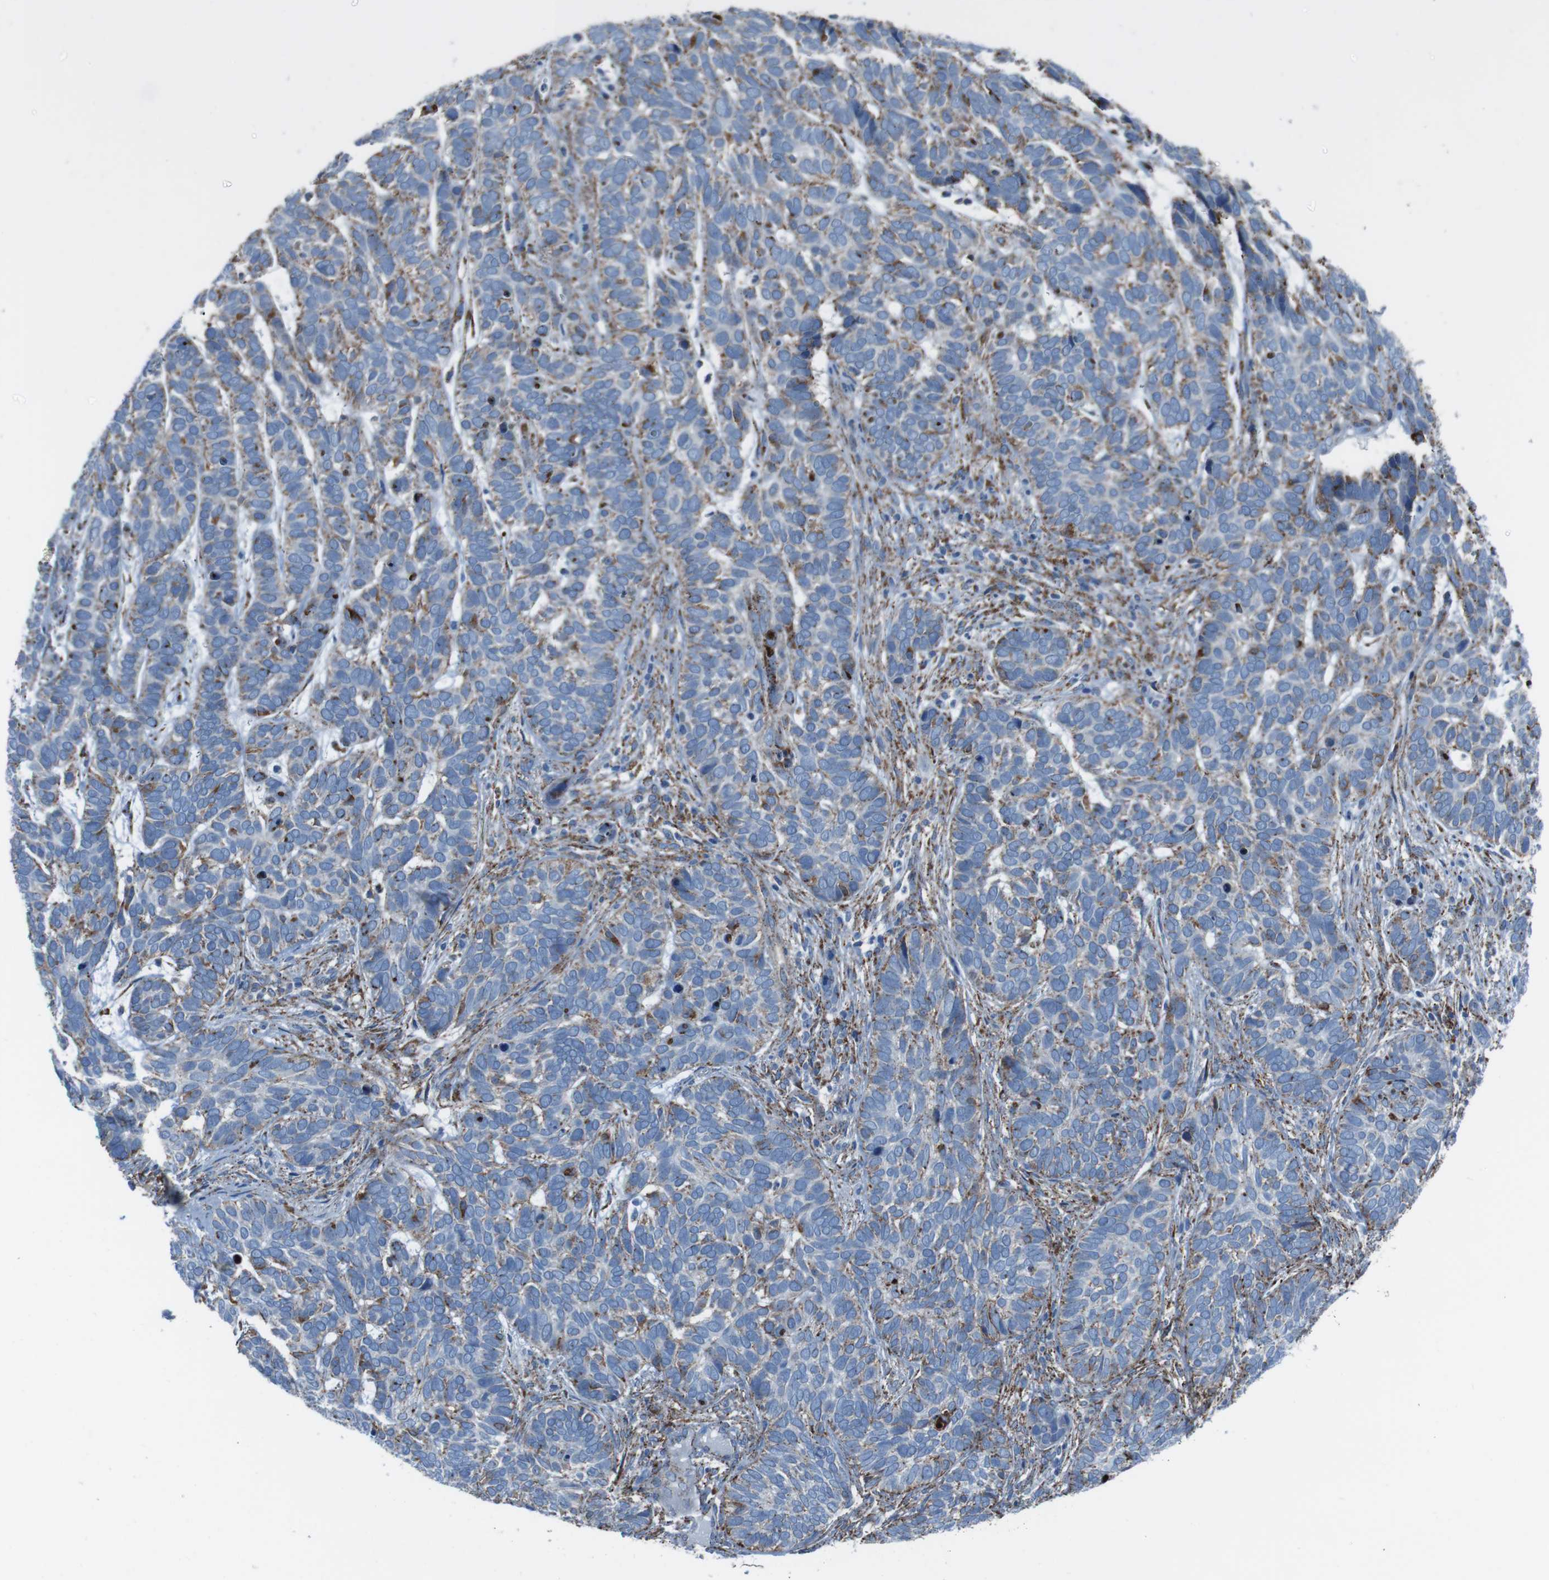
{"staining": {"intensity": "moderate", "quantity": "<25%", "location": "cytoplasmic/membranous"}, "tissue": "skin cancer", "cell_type": "Tumor cells", "image_type": "cancer", "snomed": [{"axis": "morphology", "description": "Basal cell carcinoma"}, {"axis": "topography", "description": "Skin"}], "caption": "The histopathology image exhibits staining of skin basal cell carcinoma, revealing moderate cytoplasmic/membranous protein staining (brown color) within tumor cells.", "gene": "SCARB2", "patient": {"sex": "male", "age": 87}}